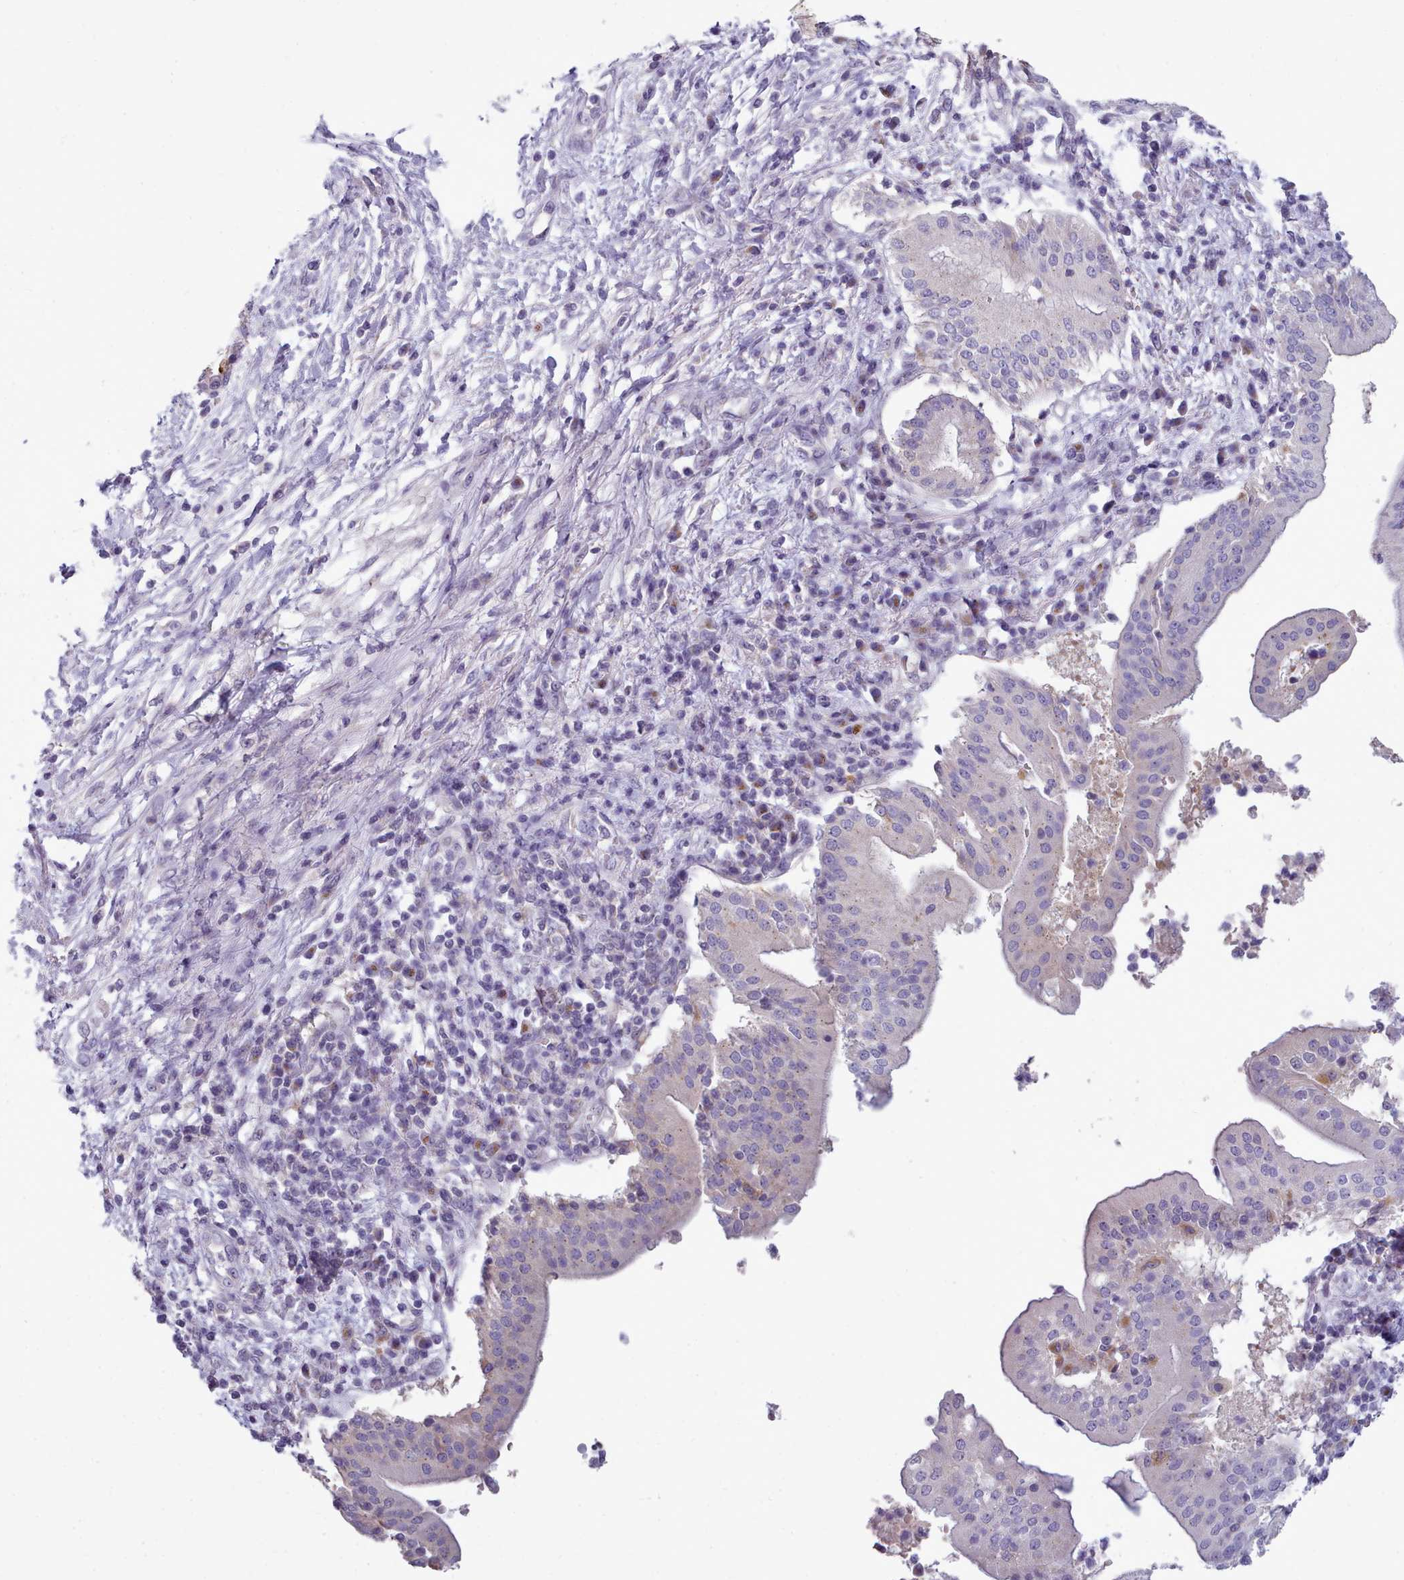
{"staining": {"intensity": "negative", "quantity": "none", "location": "none"}, "tissue": "pancreatic cancer", "cell_type": "Tumor cells", "image_type": "cancer", "snomed": [{"axis": "morphology", "description": "Adenocarcinoma, NOS"}, {"axis": "topography", "description": "Pancreas"}], "caption": "High power microscopy photomicrograph of an IHC image of adenocarcinoma (pancreatic), revealing no significant expression in tumor cells.", "gene": "MYRFL", "patient": {"sex": "male", "age": 68}}